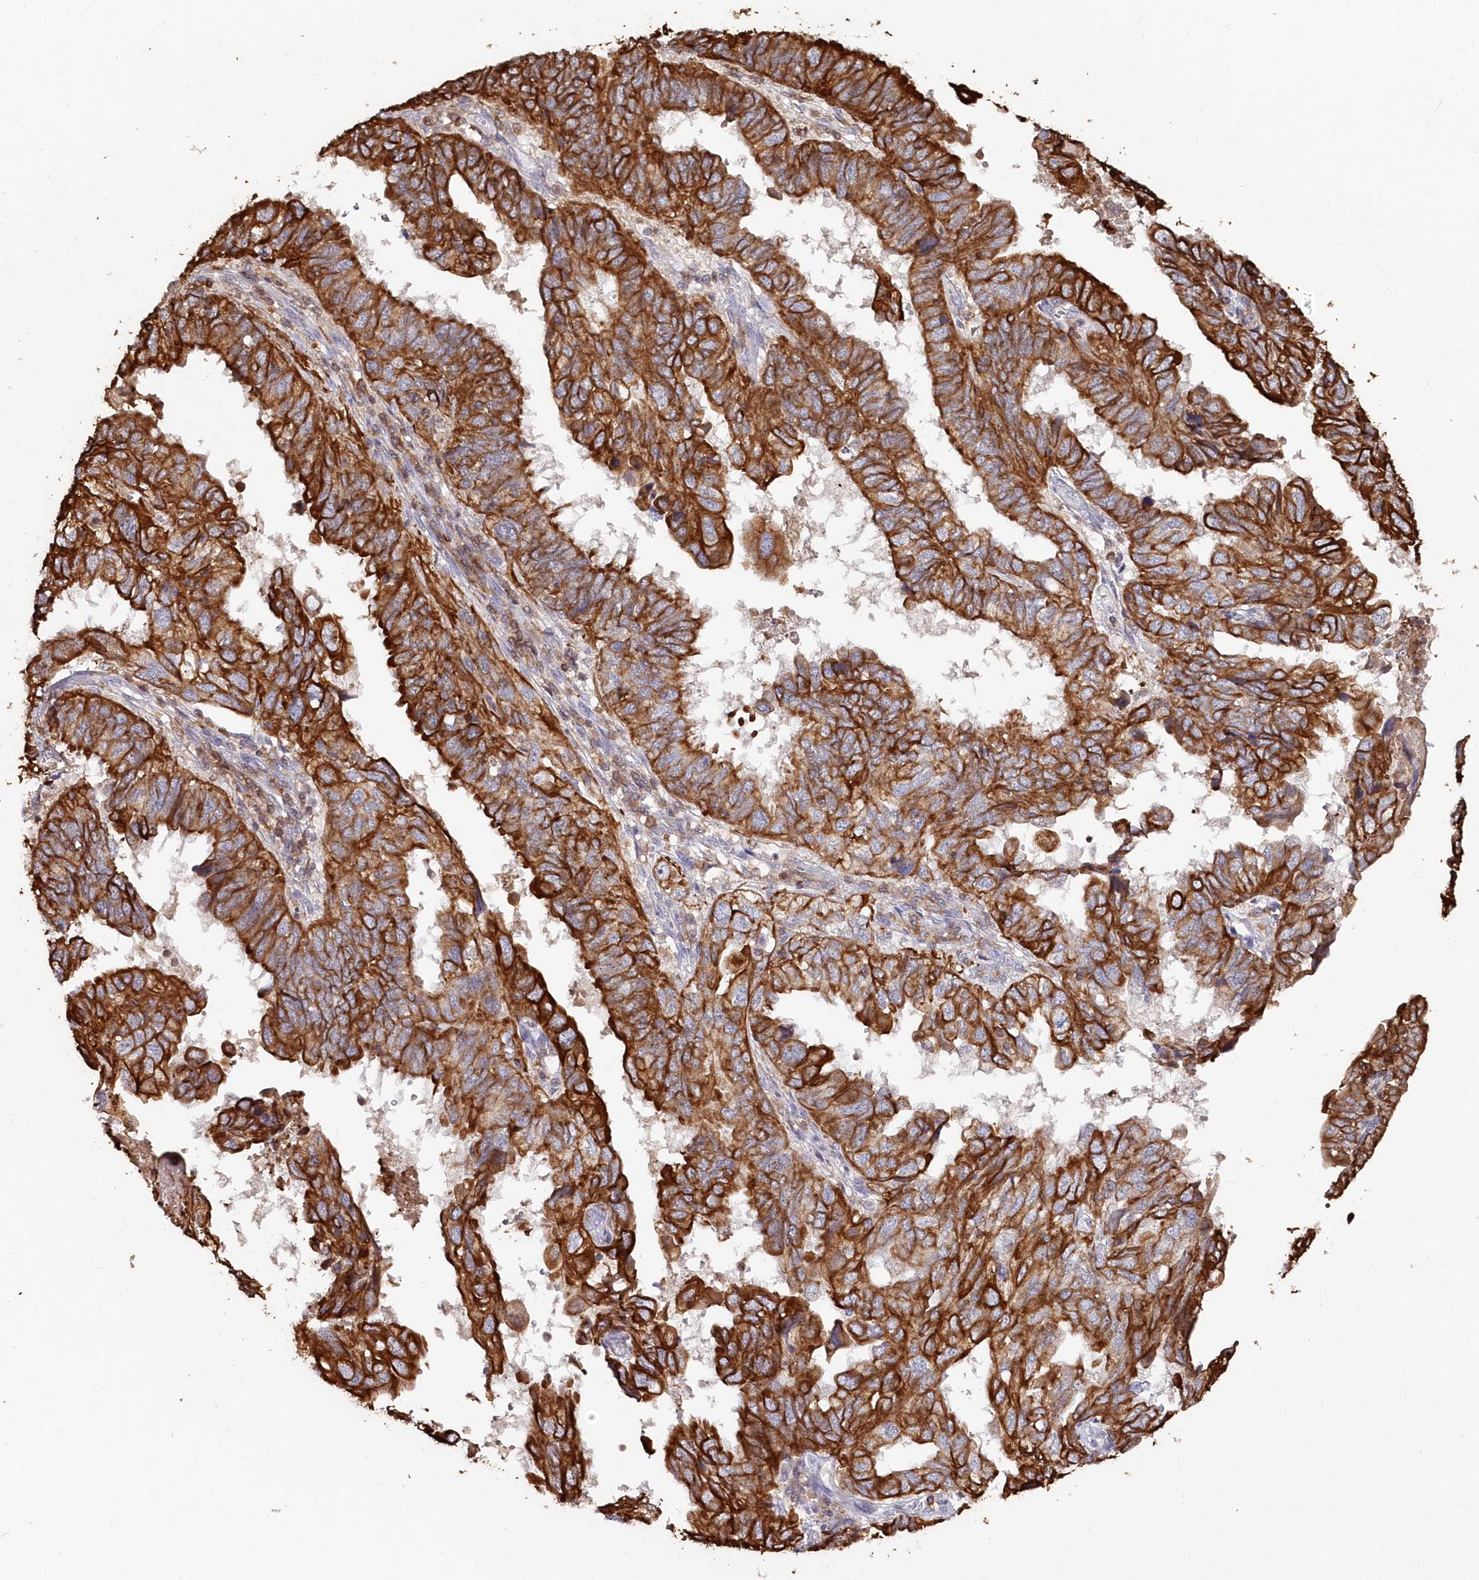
{"staining": {"intensity": "strong", "quantity": ">75%", "location": "cytoplasmic/membranous"}, "tissue": "endometrial cancer", "cell_type": "Tumor cells", "image_type": "cancer", "snomed": [{"axis": "morphology", "description": "Adenocarcinoma, NOS"}, {"axis": "topography", "description": "Uterus"}], "caption": "Adenocarcinoma (endometrial) stained for a protein (brown) exhibits strong cytoplasmic/membranous positive positivity in approximately >75% of tumor cells.", "gene": "SNED1", "patient": {"sex": "female", "age": 77}}